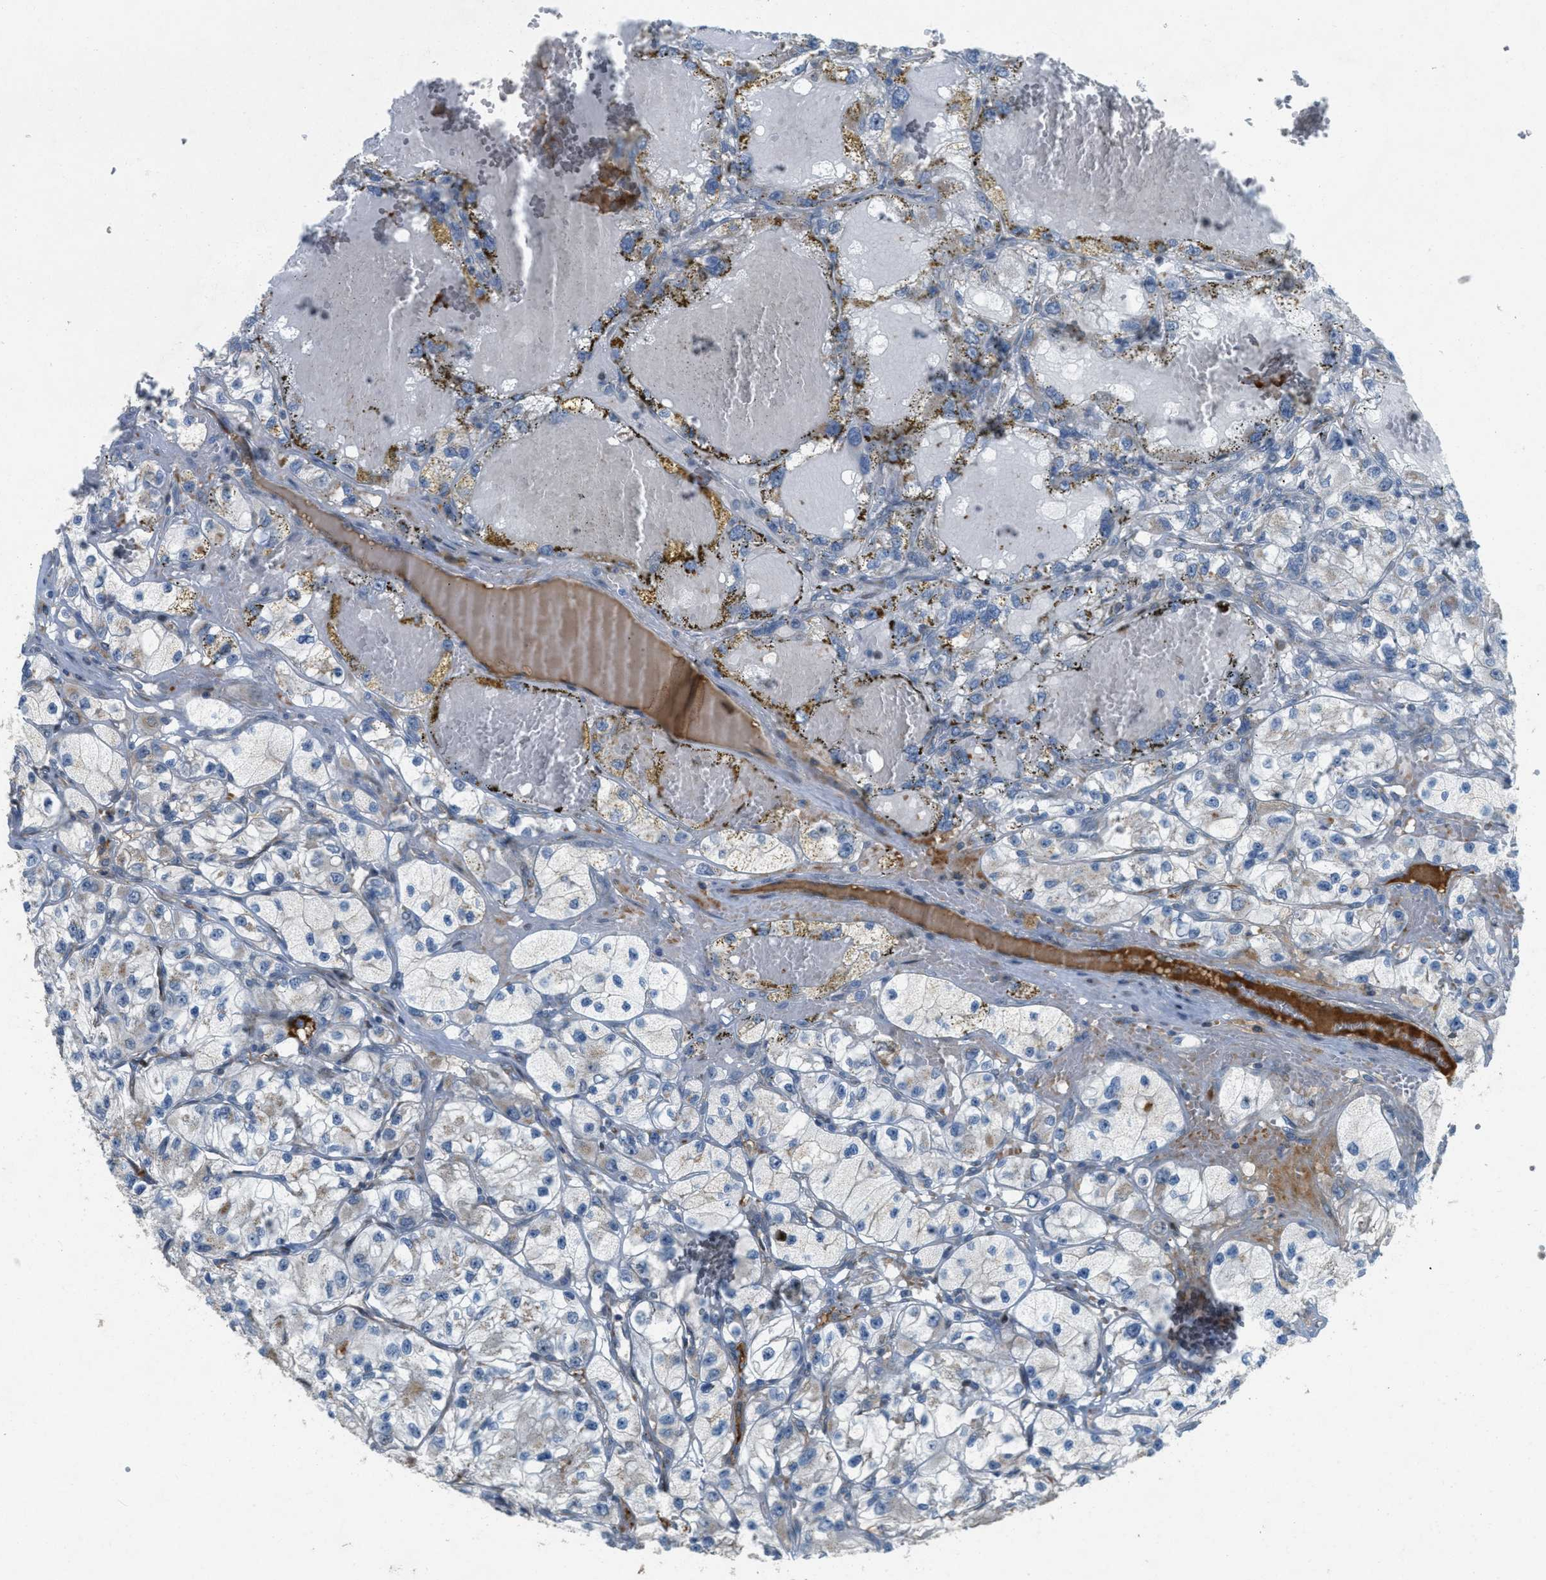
{"staining": {"intensity": "negative", "quantity": "none", "location": "none"}, "tissue": "renal cancer", "cell_type": "Tumor cells", "image_type": "cancer", "snomed": [{"axis": "morphology", "description": "Adenocarcinoma, NOS"}, {"axis": "topography", "description": "Kidney"}], "caption": "The micrograph reveals no staining of tumor cells in renal cancer (adenocarcinoma).", "gene": "ZFPL1", "patient": {"sex": "female", "age": 57}}